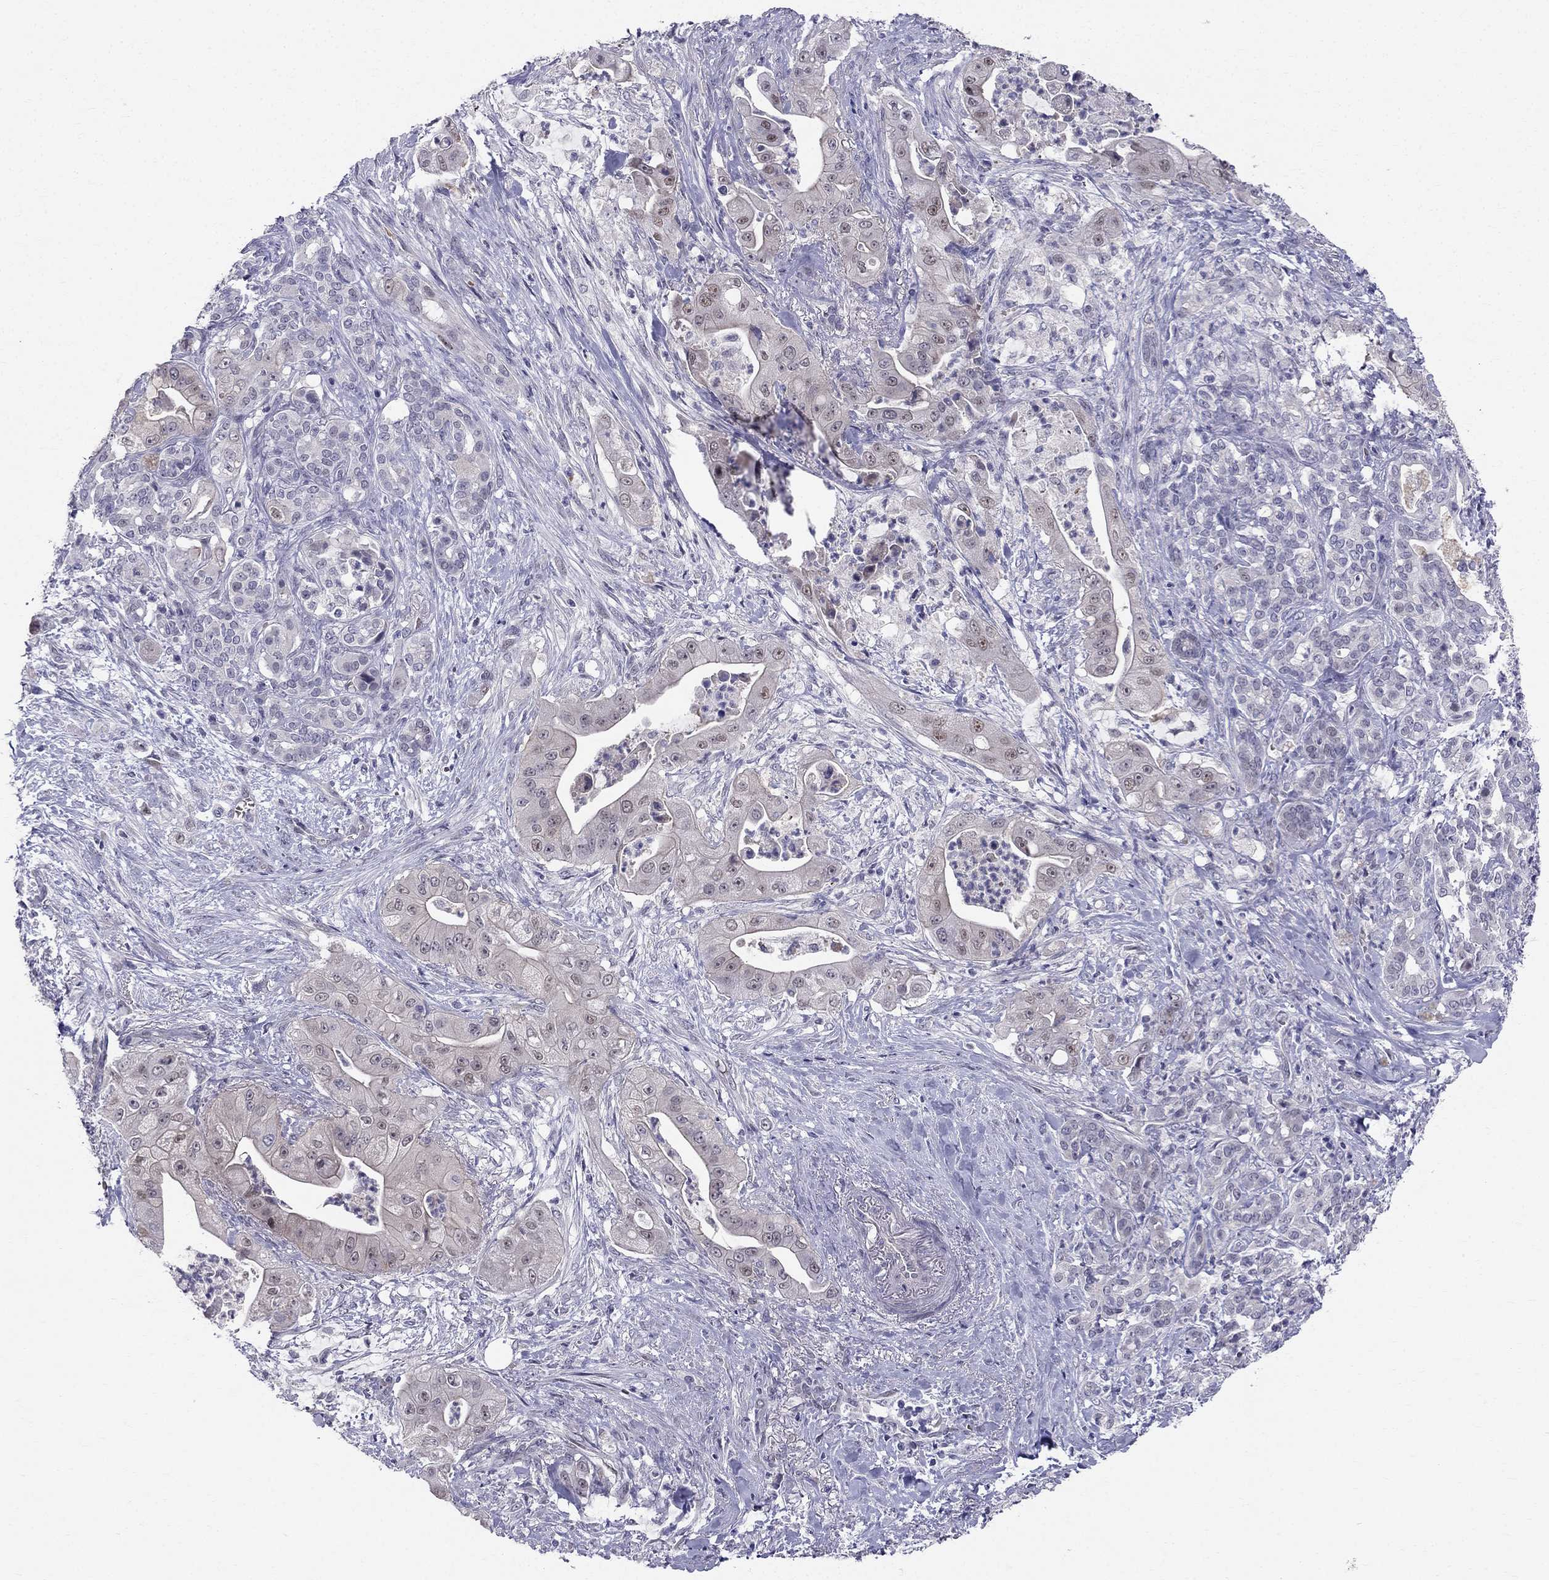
{"staining": {"intensity": "negative", "quantity": "none", "location": "none"}, "tissue": "pancreatic cancer", "cell_type": "Tumor cells", "image_type": "cancer", "snomed": [{"axis": "morphology", "description": "Normal tissue, NOS"}, {"axis": "morphology", "description": "Inflammation, NOS"}, {"axis": "morphology", "description": "Adenocarcinoma, NOS"}, {"axis": "topography", "description": "Pancreas"}], "caption": "Human adenocarcinoma (pancreatic) stained for a protein using immunohistochemistry displays no positivity in tumor cells.", "gene": "BAG5", "patient": {"sex": "male", "age": 57}}